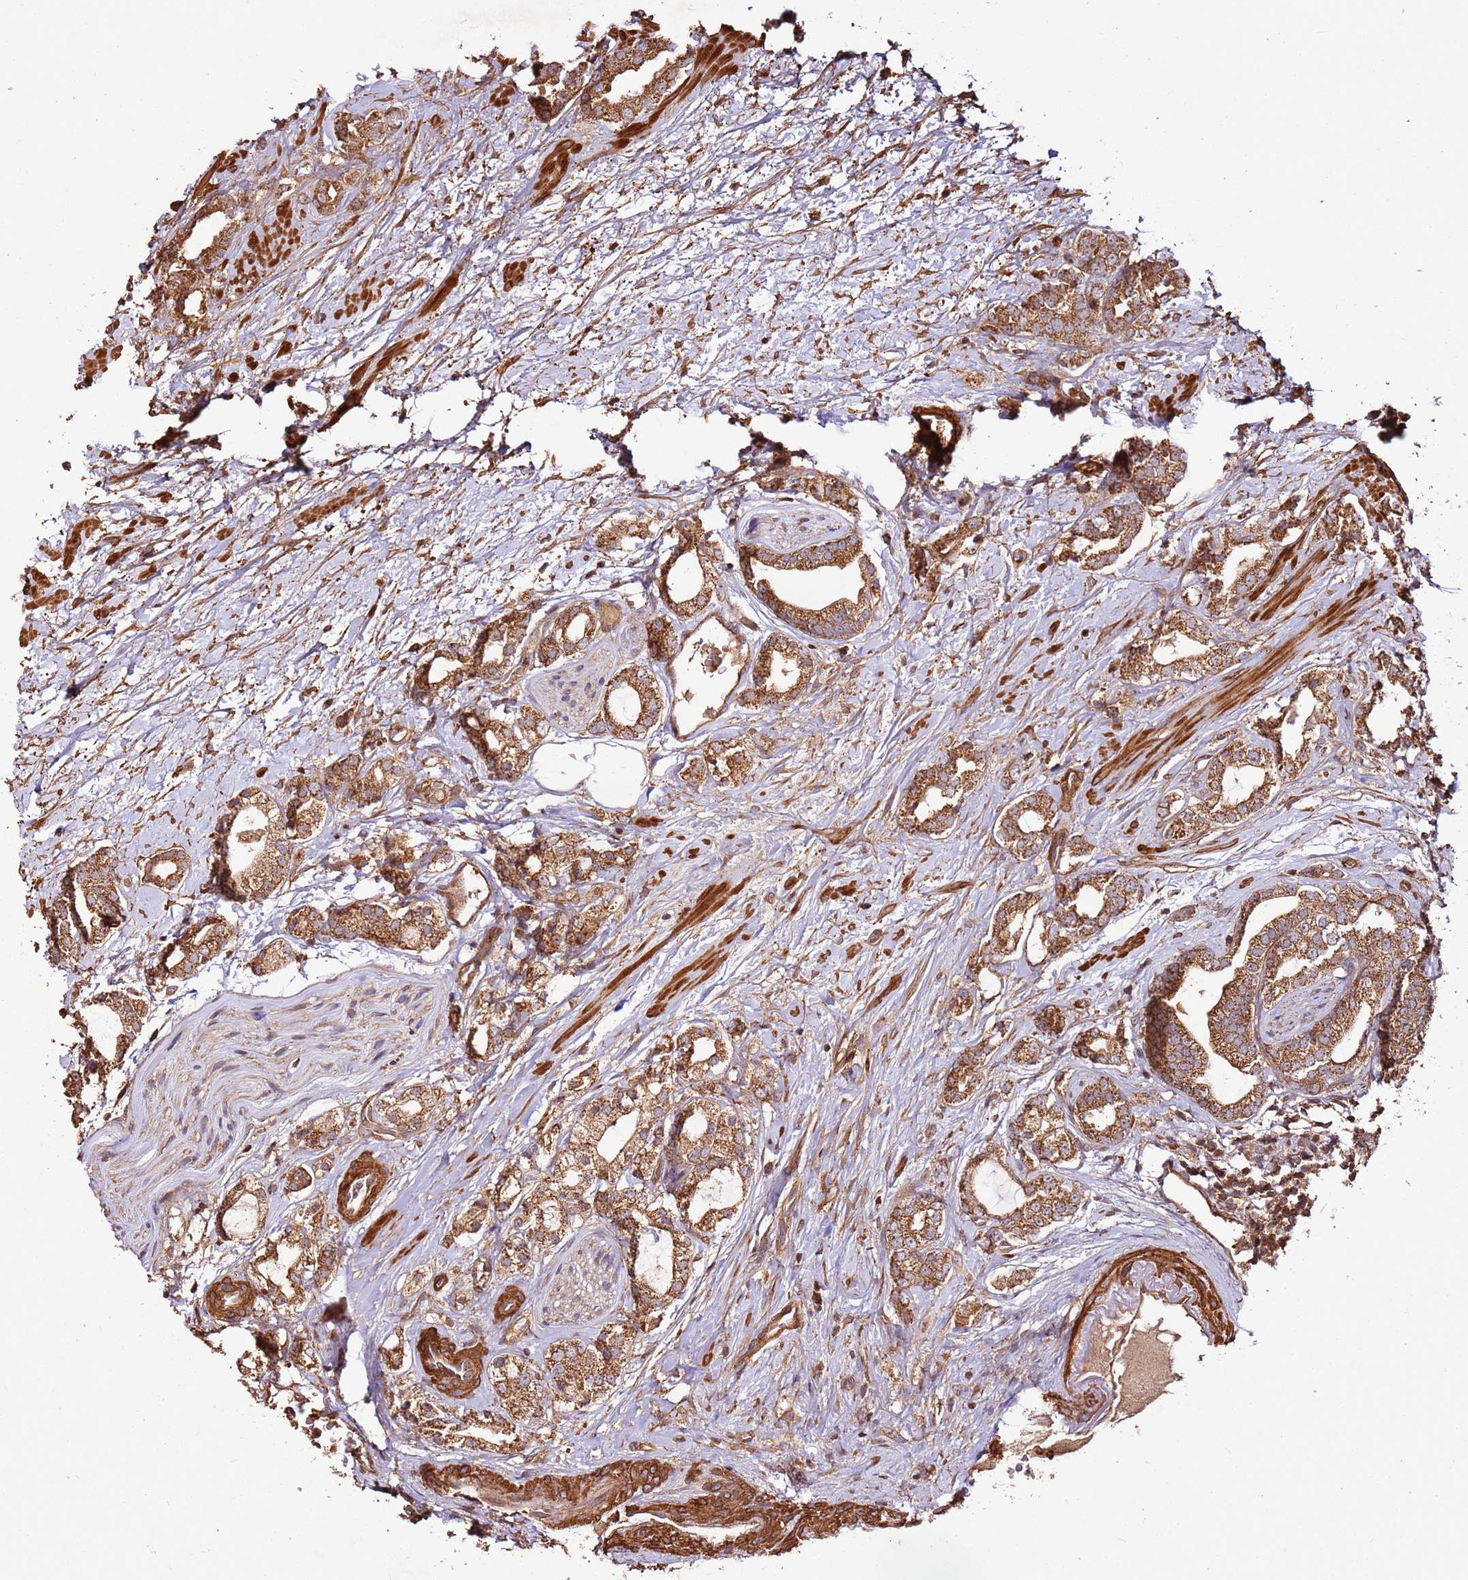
{"staining": {"intensity": "moderate", "quantity": ">75%", "location": "cytoplasmic/membranous"}, "tissue": "prostate cancer", "cell_type": "Tumor cells", "image_type": "cancer", "snomed": [{"axis": "morphology", "description": "Adenocarcinoma, High grade"}, {"axis": "topography", "description": "Prostate"}], "caption": "This photomicrograph reveals IHC staining of prostate cancer, with medium moderate cytoplasmic/membranous positivity in approximately >75% of tumor cells.", "gene": "FAM186A", "patient": {"sex": "male", "age": 64}}